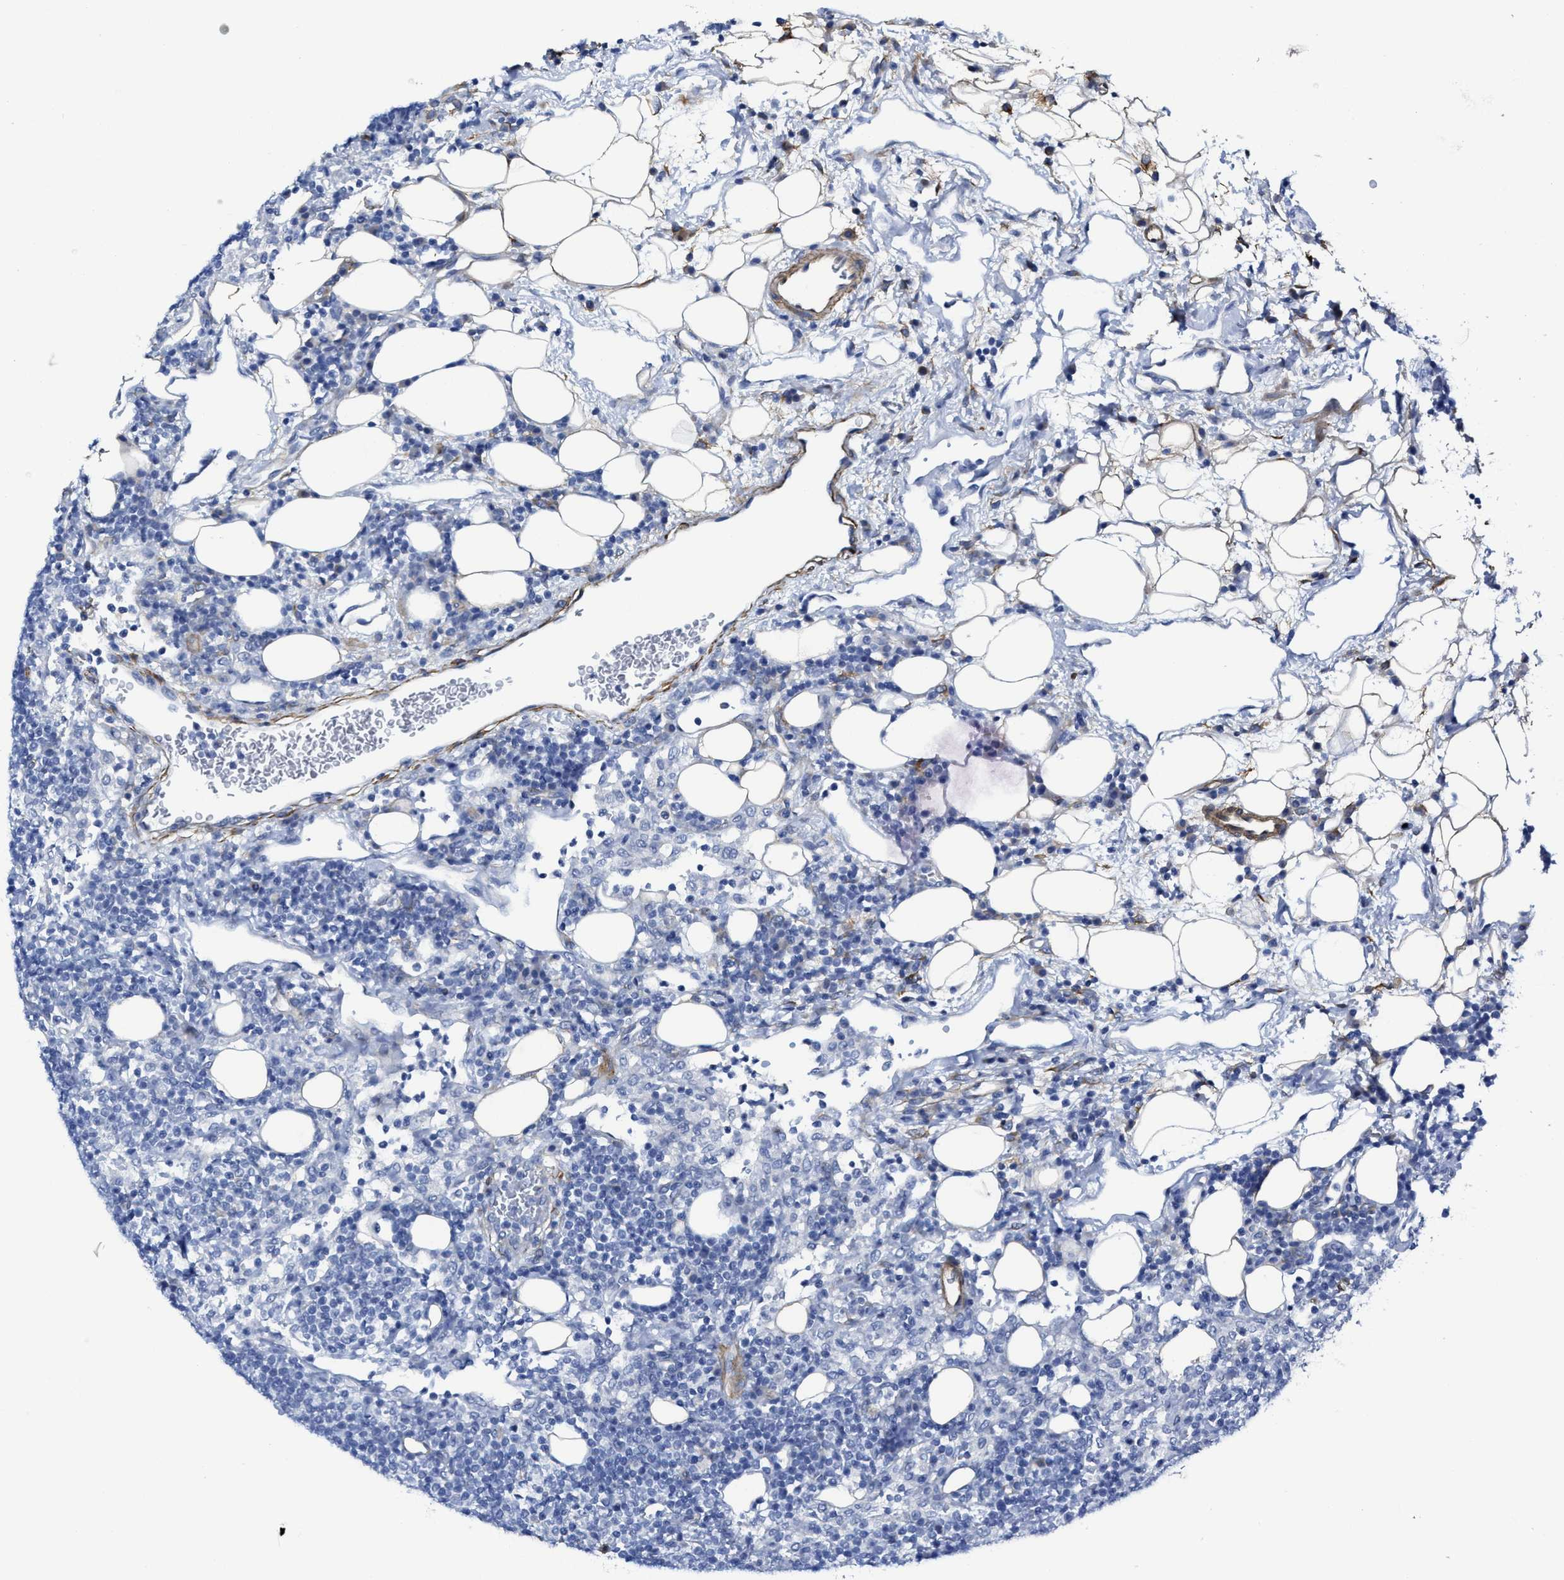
{"staining": {"intensity": "negative", "quantity": "none", "location": "none"}, "tissue": "lymph node", "cell_type": "Germinal center cells", "image_type": "normal", "snomed": [{"axis": "morphology", "description": "Normal tissue, NOS"}, {"axis": "morphology", "description": "Carcinoid, malignant, NOS"}, {"axis": "topography", "description": "Lymph node"}], "caption": "Immunohistochemistry image of benign human lymph node stained for a protein (brown), which shows no staining in germinal center cells.", "gene": "TUB", "patient": {"sex": "male", "age": 47}}